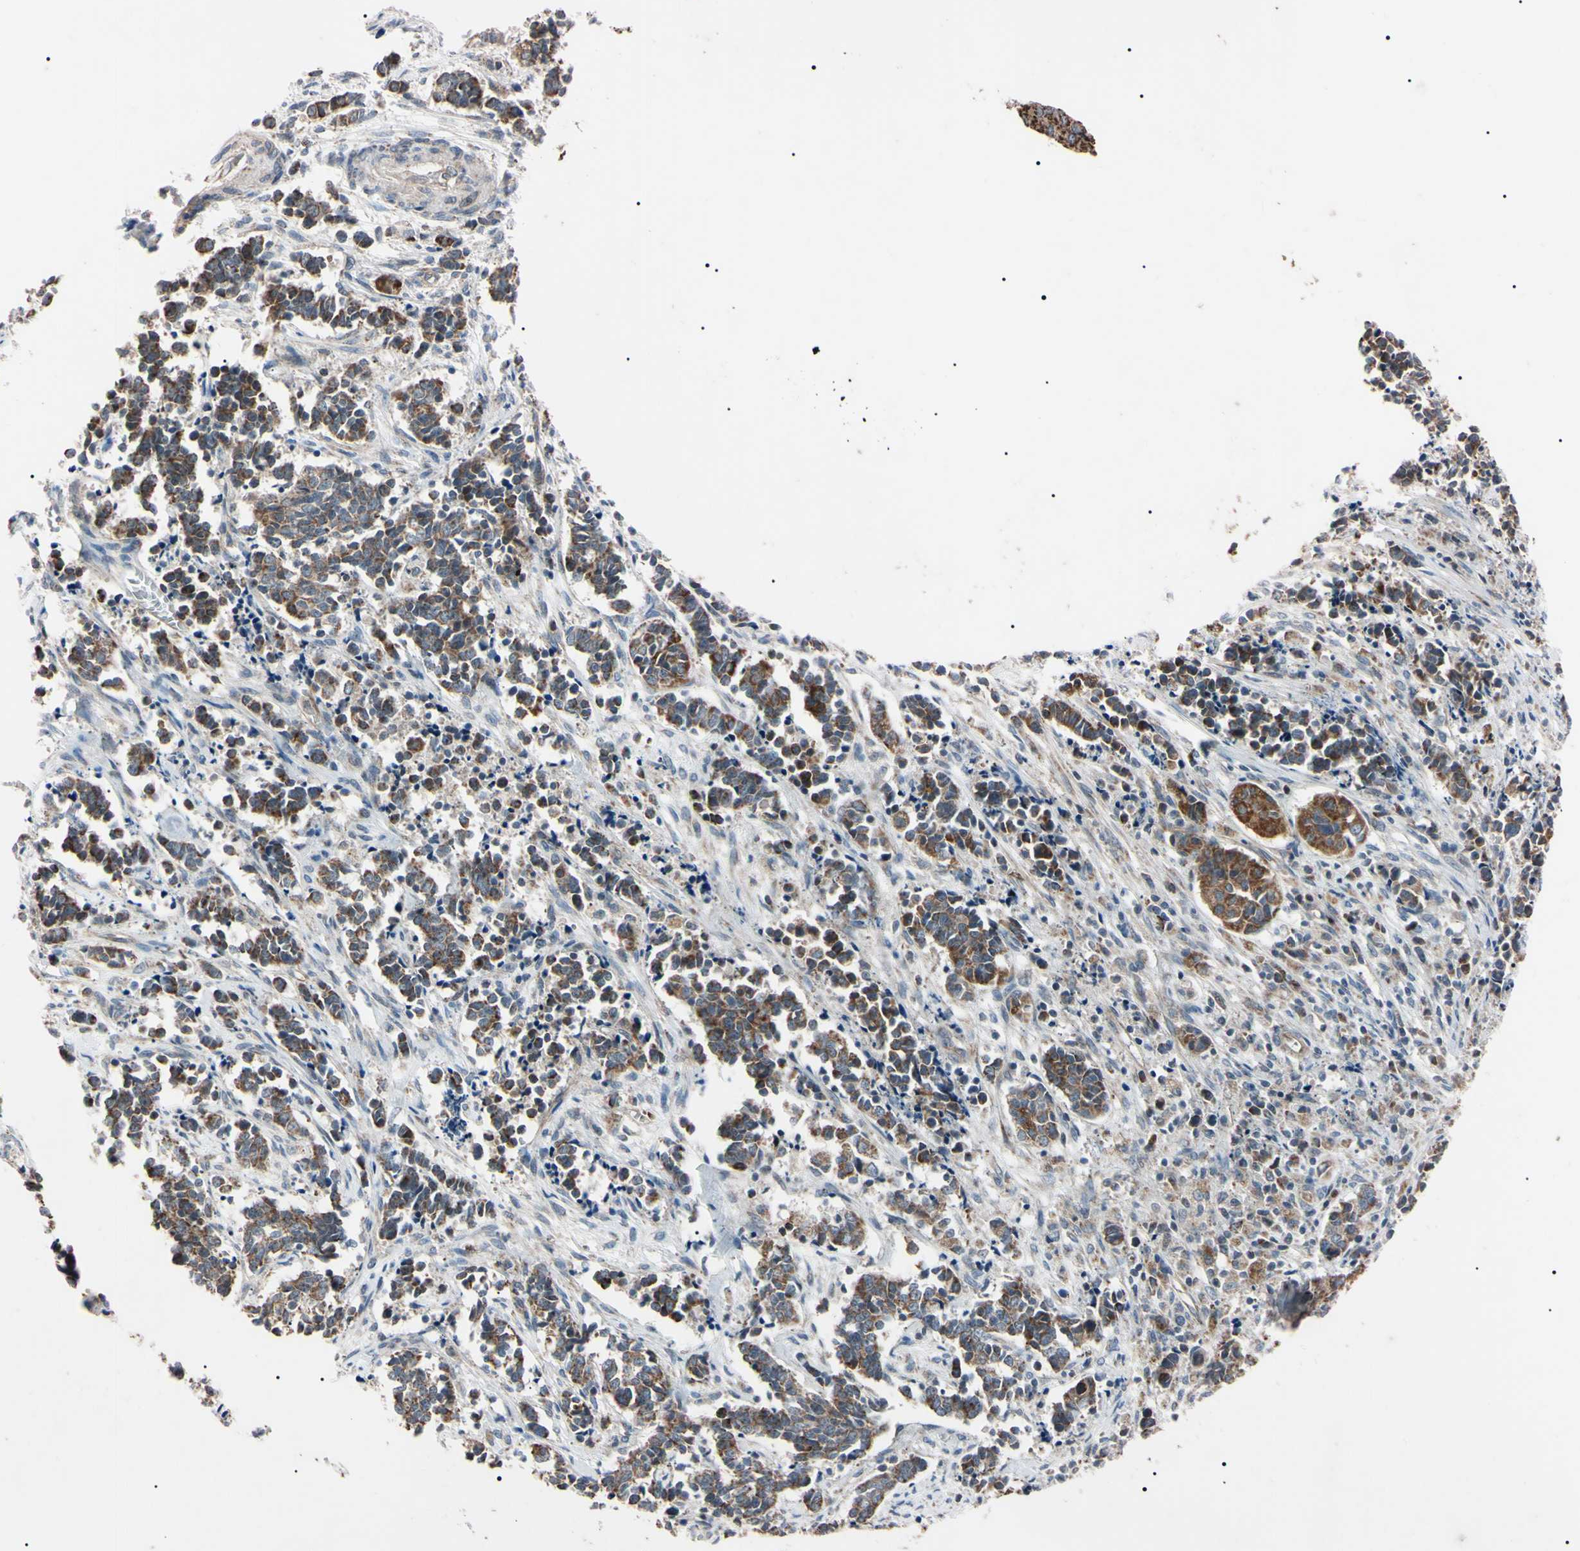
{"staining": {"intensity": "strong", "quantity": "25%-75%", "location": "cytoplasmic/membranous"}, "tissue": "cervical cancer", "cell_type": "Tumor cells", "image_type": "cancer", "snomed": [{"axis": "morphology", "description": "Normal tissue, NOS"}, {"axis": "morphology", "description": "Squamous cell carcinoma, NOS"}, {"axis": "topography", "description": "Cervix"}], "caption": "Human cervical squamous cell carcinoma stained with a brown dye displays strong cytoplasmic/membranous positive expression in approximately 25%-75% of tumor cells.", "gene": "TNFRSF1A", "patient": {"sex": "female", "age": 35}}